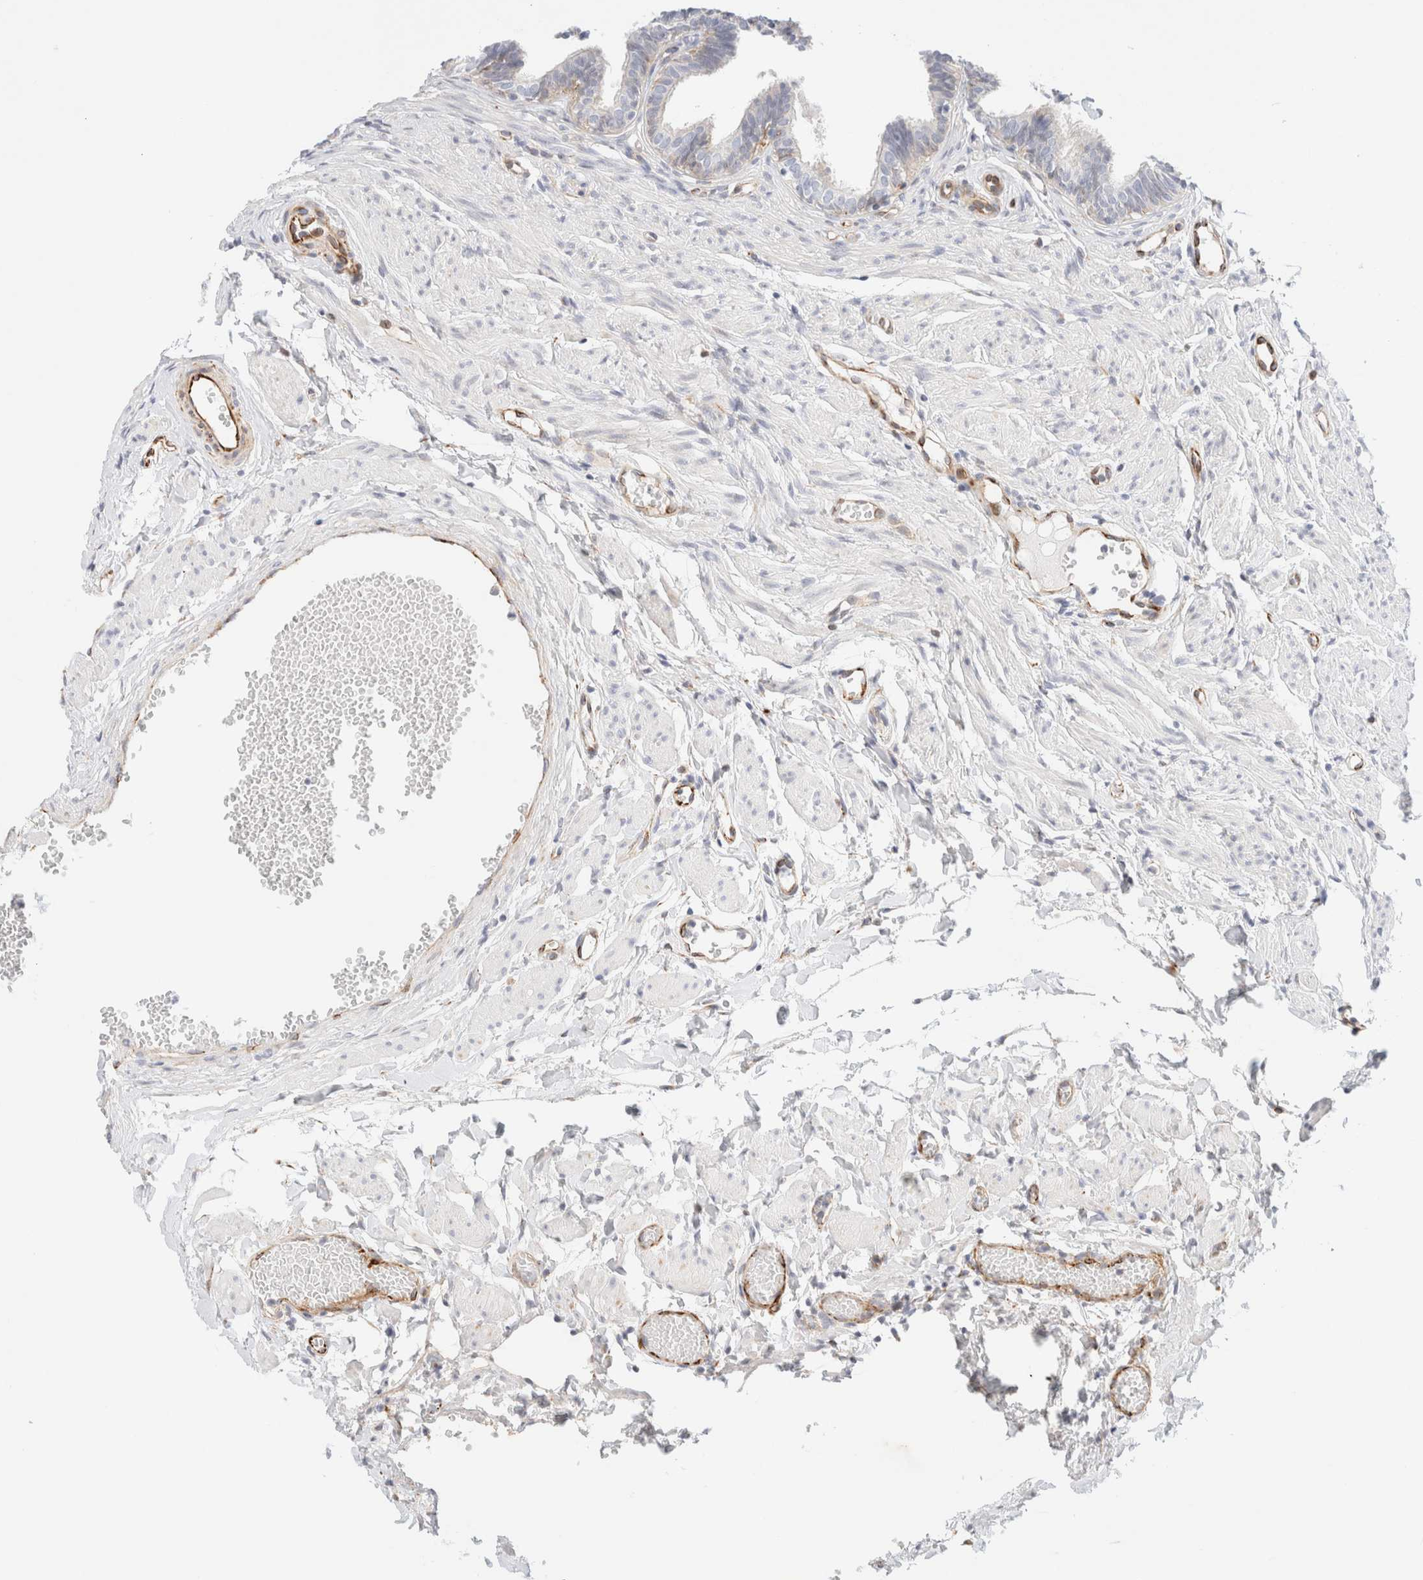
{"staining": {"intensity": "negative", "quantity": "none", "location": "none"}, "tissue": "fallopian tube", "cell_type": "Glandular cells", "image_type": "normal", "snomed": [{"axis": "morphology", "description": "Normal tissue, NOS"}, {"axis": "topography", "description": "Fallopian tube"}, {"axis": "topography", "description": "Ovary"}], "caption": "Immunohistochemistry (IHC) photomicrograph of unremarkable human fallopian tube stained for a protein (brown), which exhibits no staining in glandular cells.", "gene": "SLC25A48", "patient": {"sex": "female", "age": 23}}